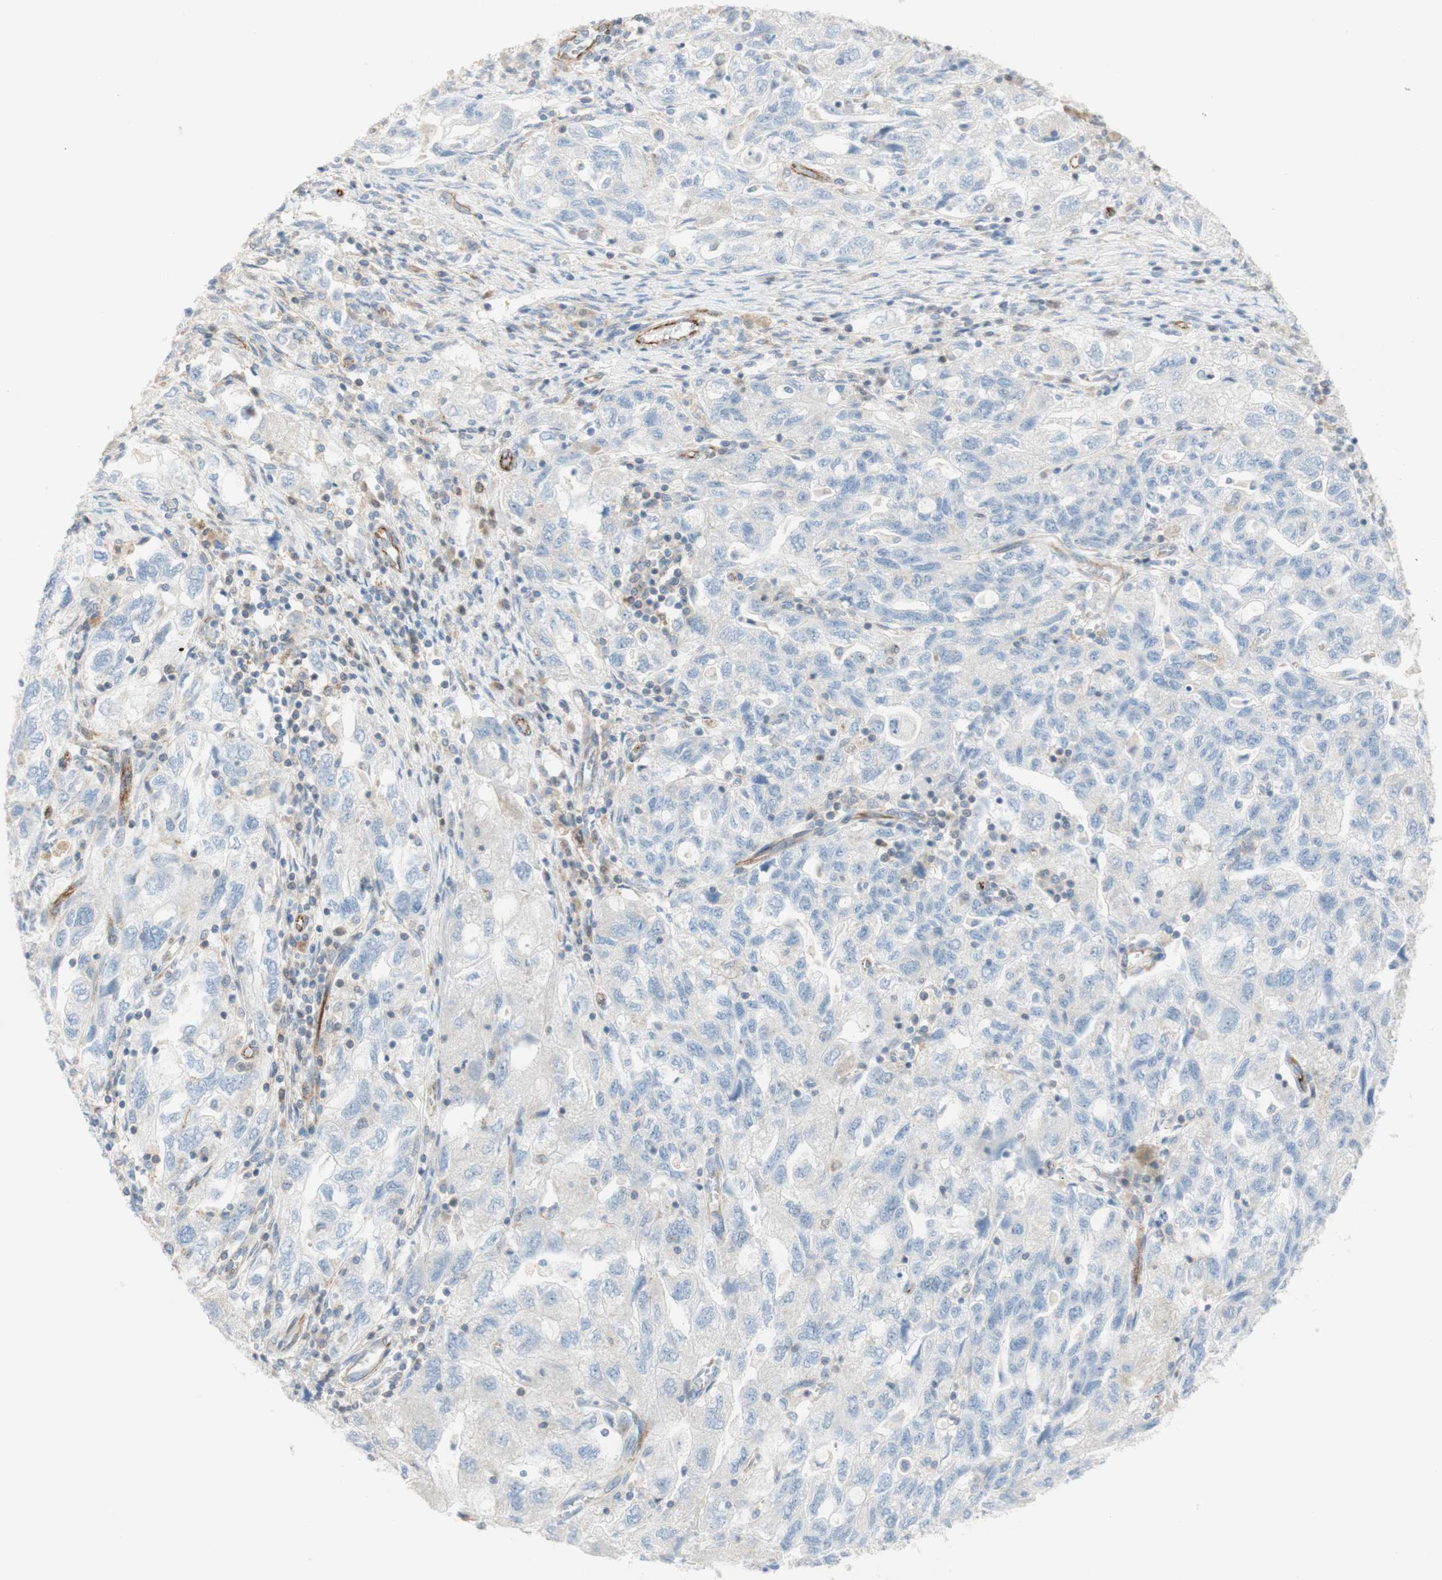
{"staining": {"intensity": "negative", "quantity": "none", "location": "none"}, "tissue": "ovarian cancer", "cell_type": "Tumor cells", "image_type": "cancer", "snomed": [{"axis": "morphology", "description": "Carcinoma, NOS"}, {"axis": "morphology", "description": "Cystadenocarcinoma, serous, NOS"}, {"axis": "topography", "description": "Ovary"}], "caption": "This is an IHC histopathology image of ovarian cancer (carcinoma). There is no positivity in tumor cells.", "gene": "POU2AF1", "patient": {"sex": "female", "age": 69}}